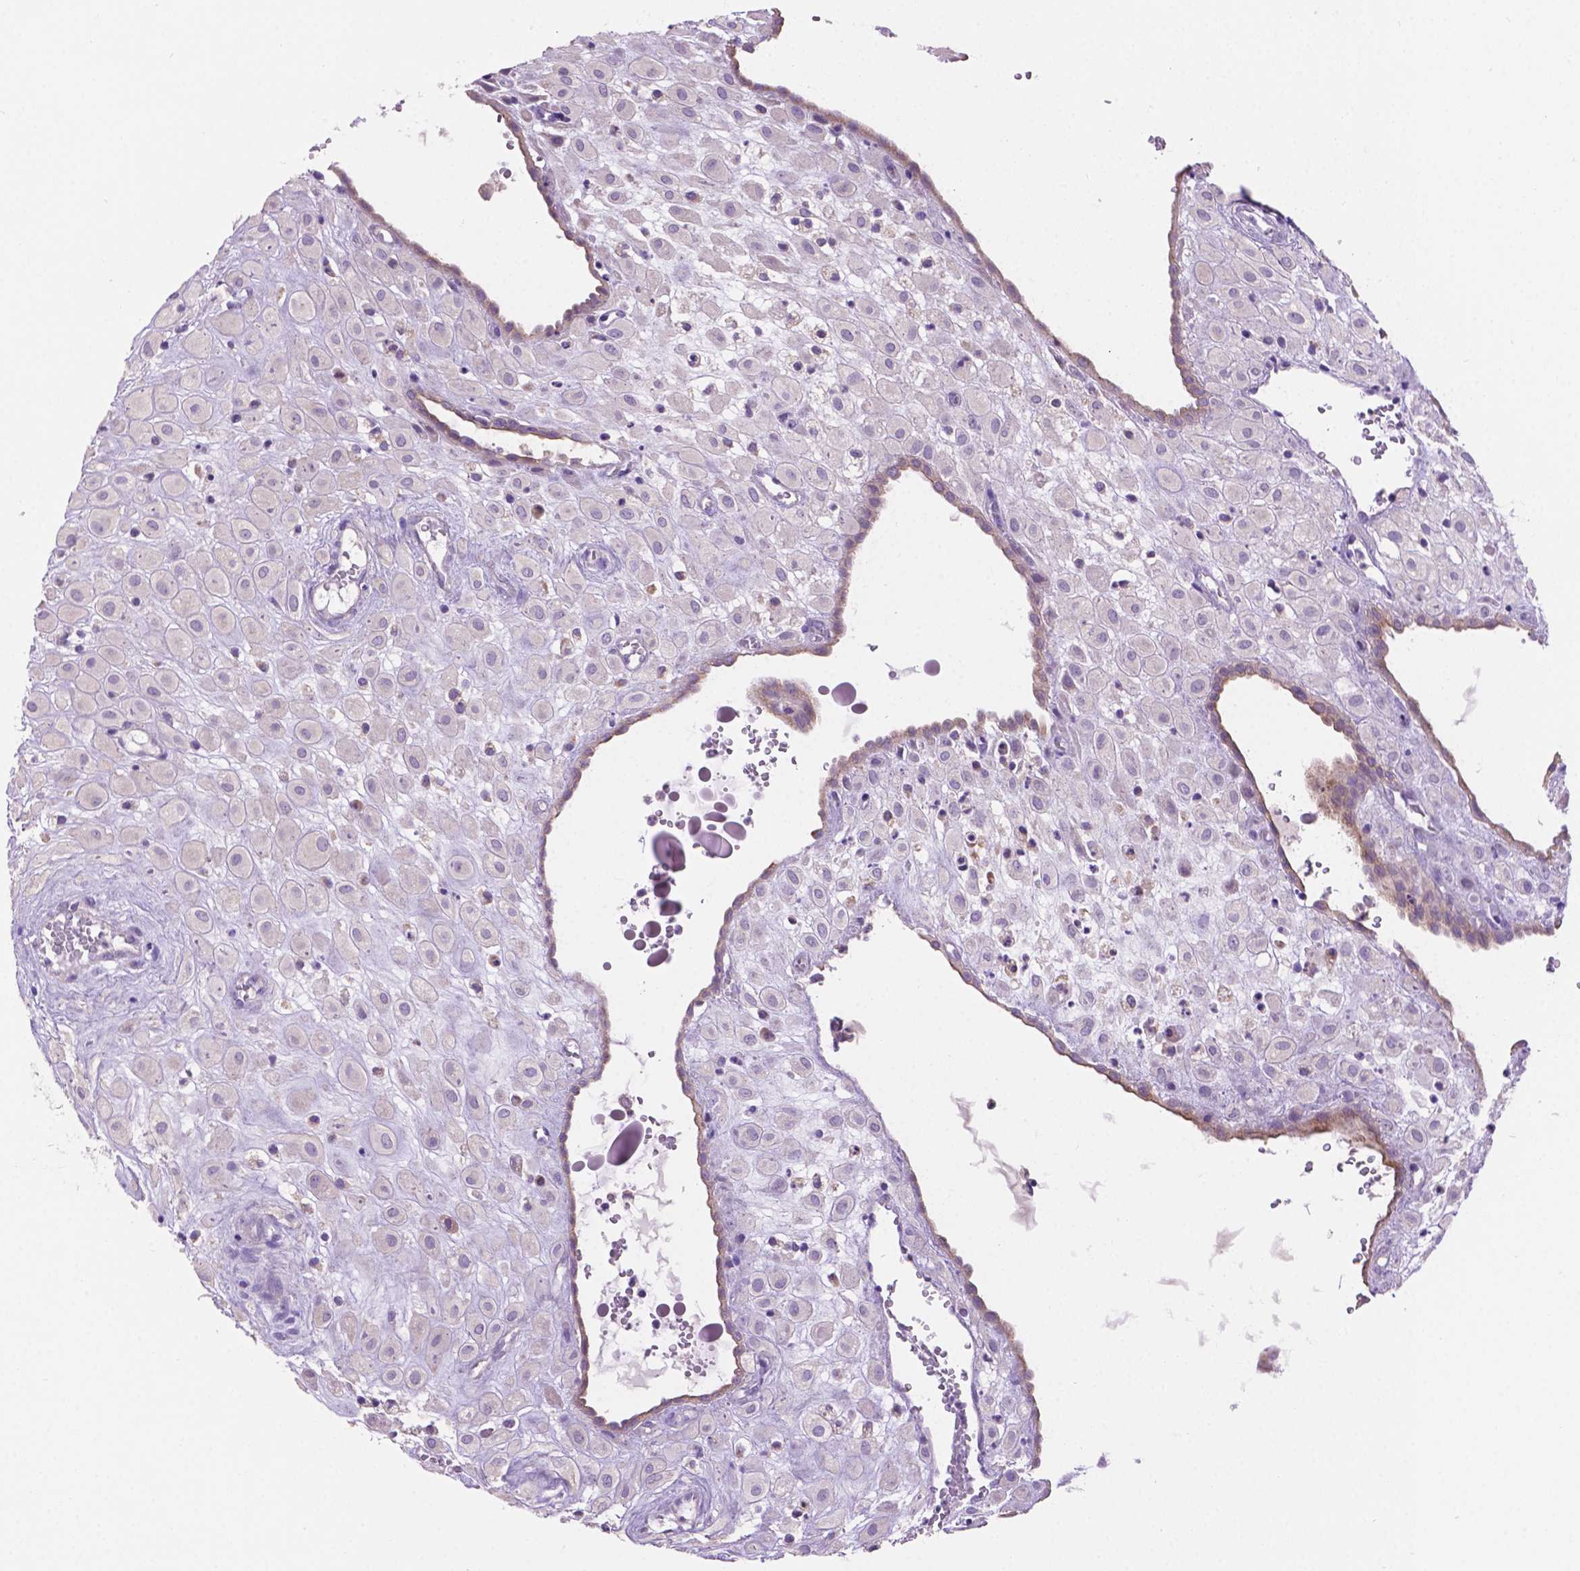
{"staining": {"intensity": "negative", "quantity": "none", "location": "none"}, "tissue": "placenta", "cell_type": "Decidual cells", "image_type": "normal", "snomed": [{"axis": "morphology", "description": "Normal tissue, NOS"}, {"axis": "topography", "description": "Placenta"}], "caption": "A micrograph of human placenta is negative for staining in decidual cells. Brightfield microscopy of immunohistochemistry (IHC) stained with DAB (brown) and hematoxylin (blue), captured at high magnification.", "gene": "CDH7", "patient": {"sex": "female", "age": 24}}